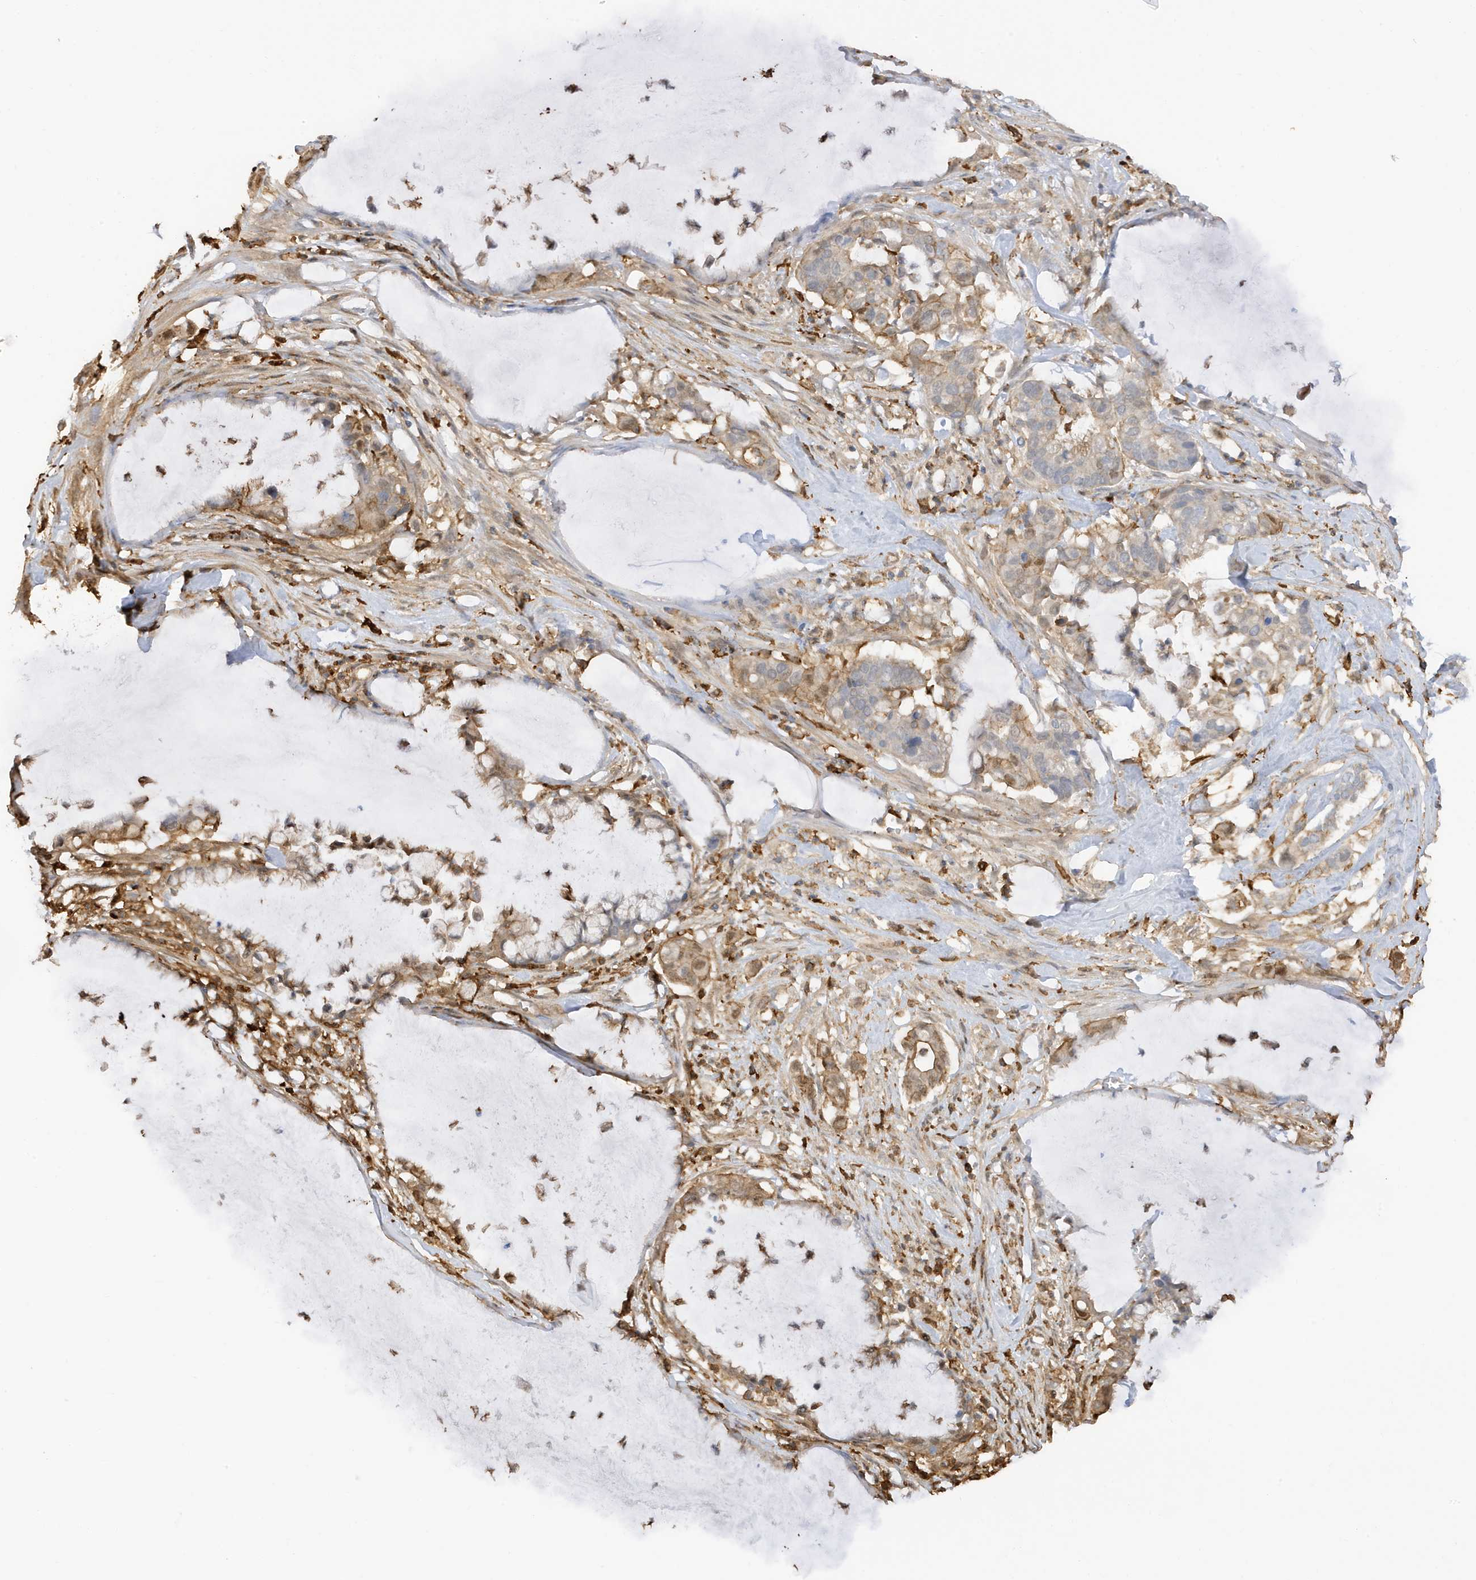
{"staining": {"intensity": "moderate", "quantity": "<25%", "location": "nuclear"}, "tissue": "pancreatic cancer", "cell_type": "Tumor cells", "image_type": "cancer", "snomed": [{"axis": "morphology", "description": "Adenocarcinoma, NOS"}, {"axis": "topography", "description": "Pancreas"}], "caption": "Moderate nuclear protein staining is seen in about <25% of tumor cells in pancreatic adenocarcinoma. The staining was performed using DAB (3,3'-diaminobenzidine), with brown indicating positive protein expression. Nuclei are stained blue with hematoxylin.", "gene": "PHACTR2", "patient": {"sex": "male", "age": 41}}